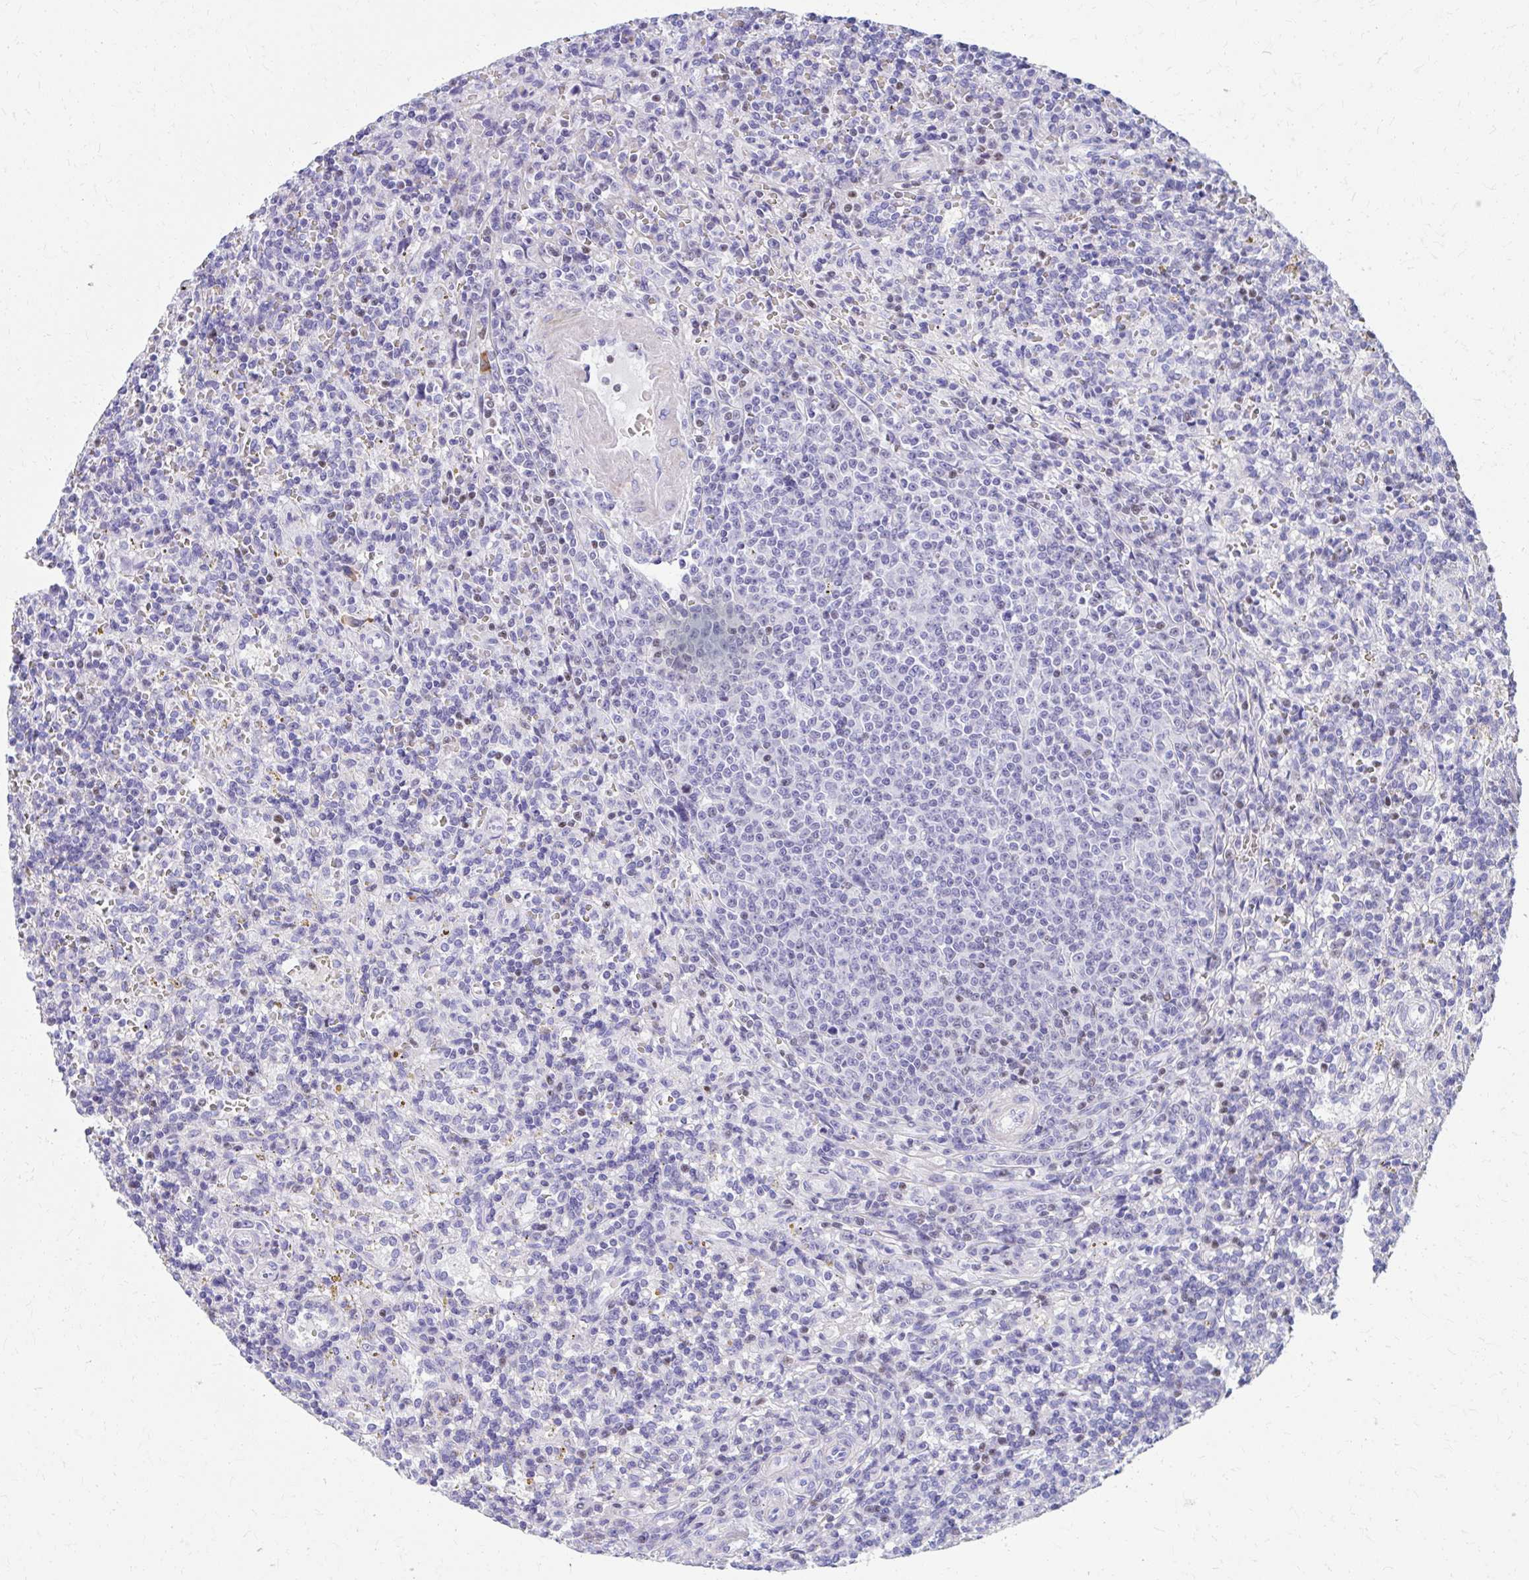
{"staining": {"intensity": "negative", "quantity": "none", "location": "none"}, "tissue": "lymphoma", "cell_type": "Tumor cells", "image_type": "cancer", "snomed": [{"axis": "morphology", "description": "Malignant lymphoma, non-Hodgkin's type, Low grade"}, {"axis": "topography", "description": "Spleen"}], "caption": "Low-grade malignant lymphoma, non-Hodgkin's type was stained to show a protein in brown. There is no significant expression in tumor cells. (Brightfield microscopy of DAB (3,3'-diaminobenzidine) IHC at high magnification).", "gene": "RUNX3", "patient": {"sex": "male", "age": 67}}